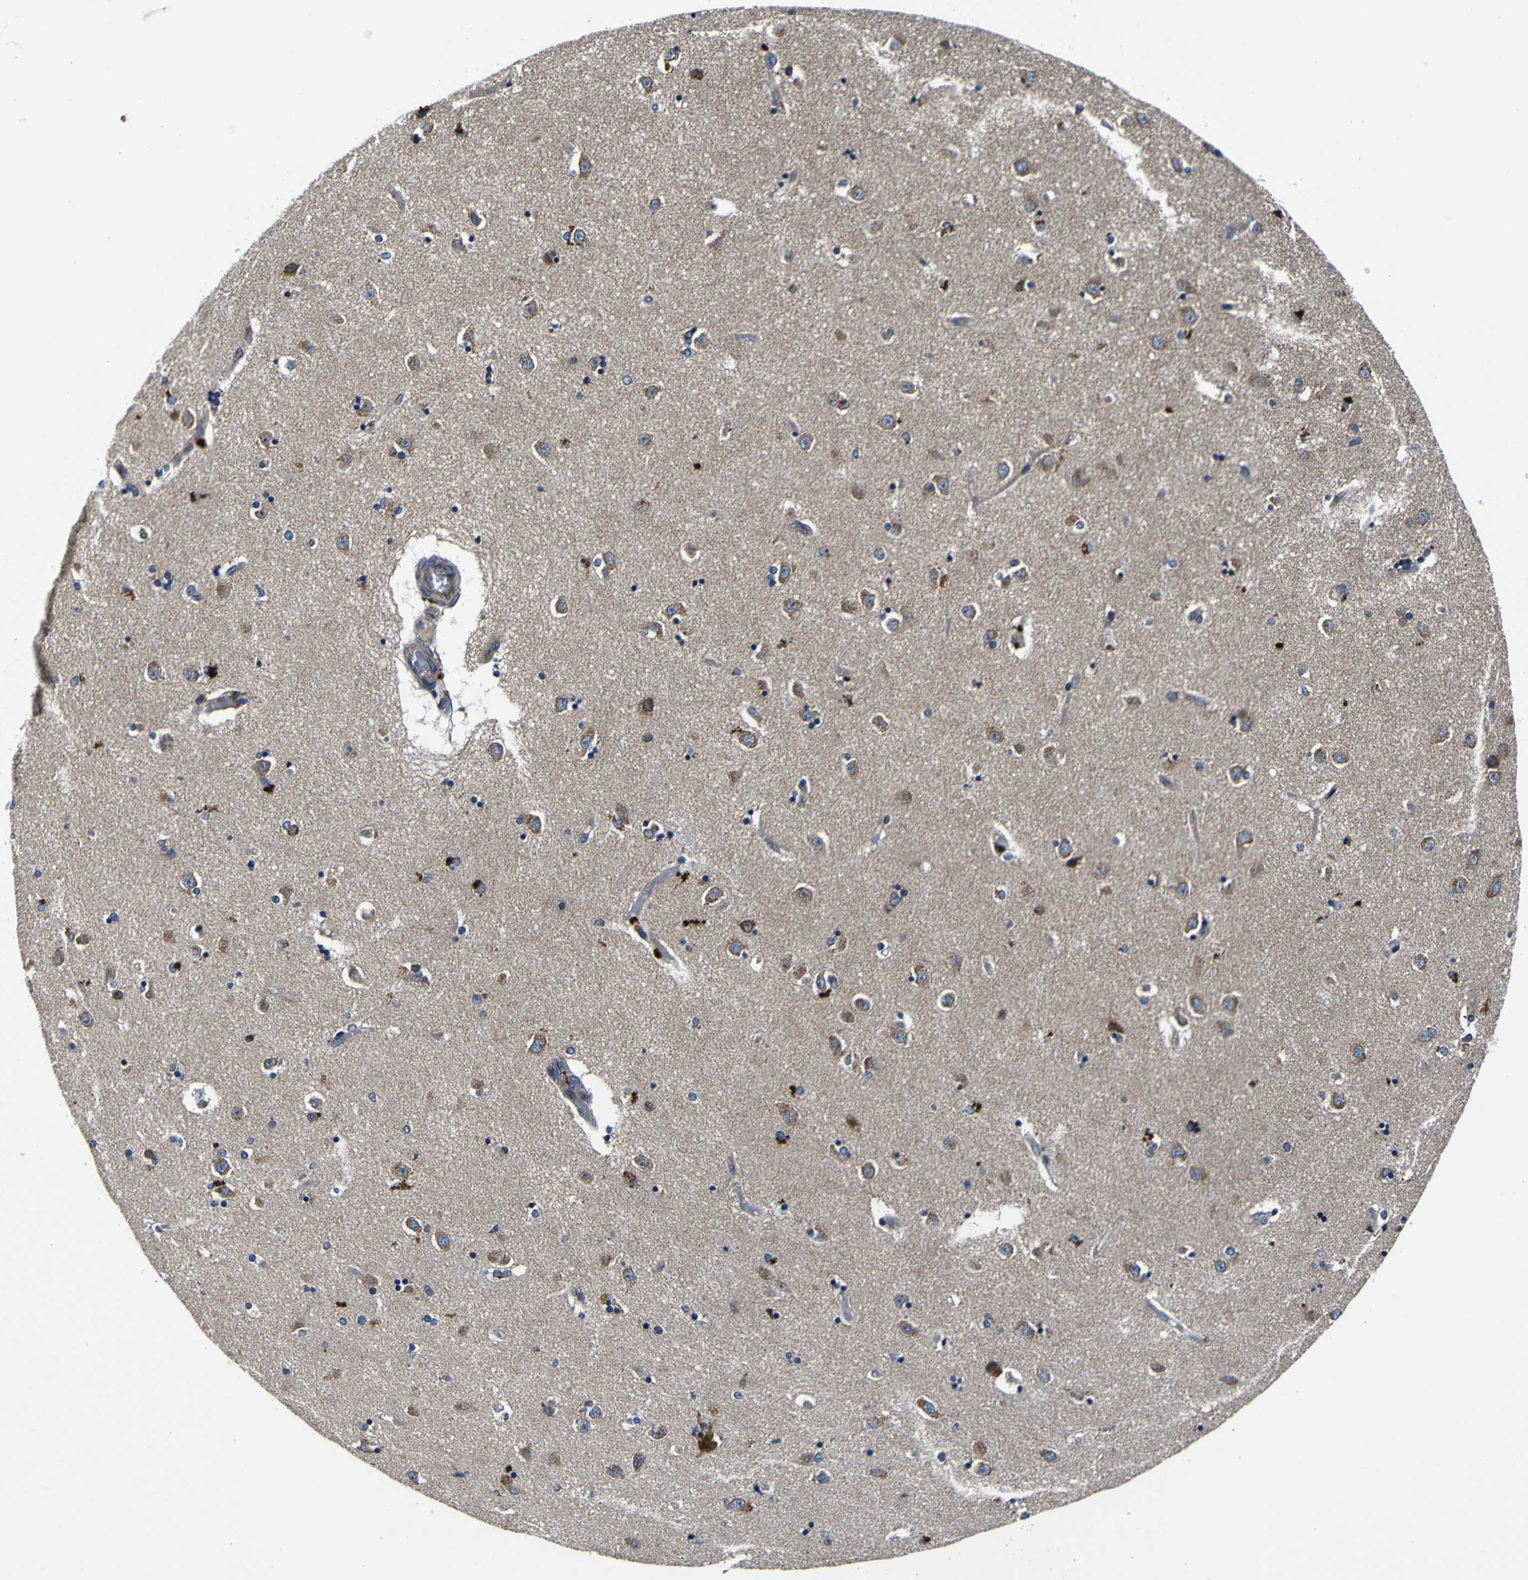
{"staining": {"intensity": "negative", "quantity": "none", "location": "none"}, "tissue": "caudate", "cell_type": "Glial cells", "image_type": "normal", "snomed": [{"axis": "morphology", "description": "Normal tissue, NOS"}, {"axis": "topography", "description": "Lateral ventricle wall"}], "caption": "Immunohistochemistry image of normal caudate stained for a protein (brown), which demonstrates no expression in glial cells.", "gene": "EPHB4", "patient": {"sex": "female", "age": 54}}